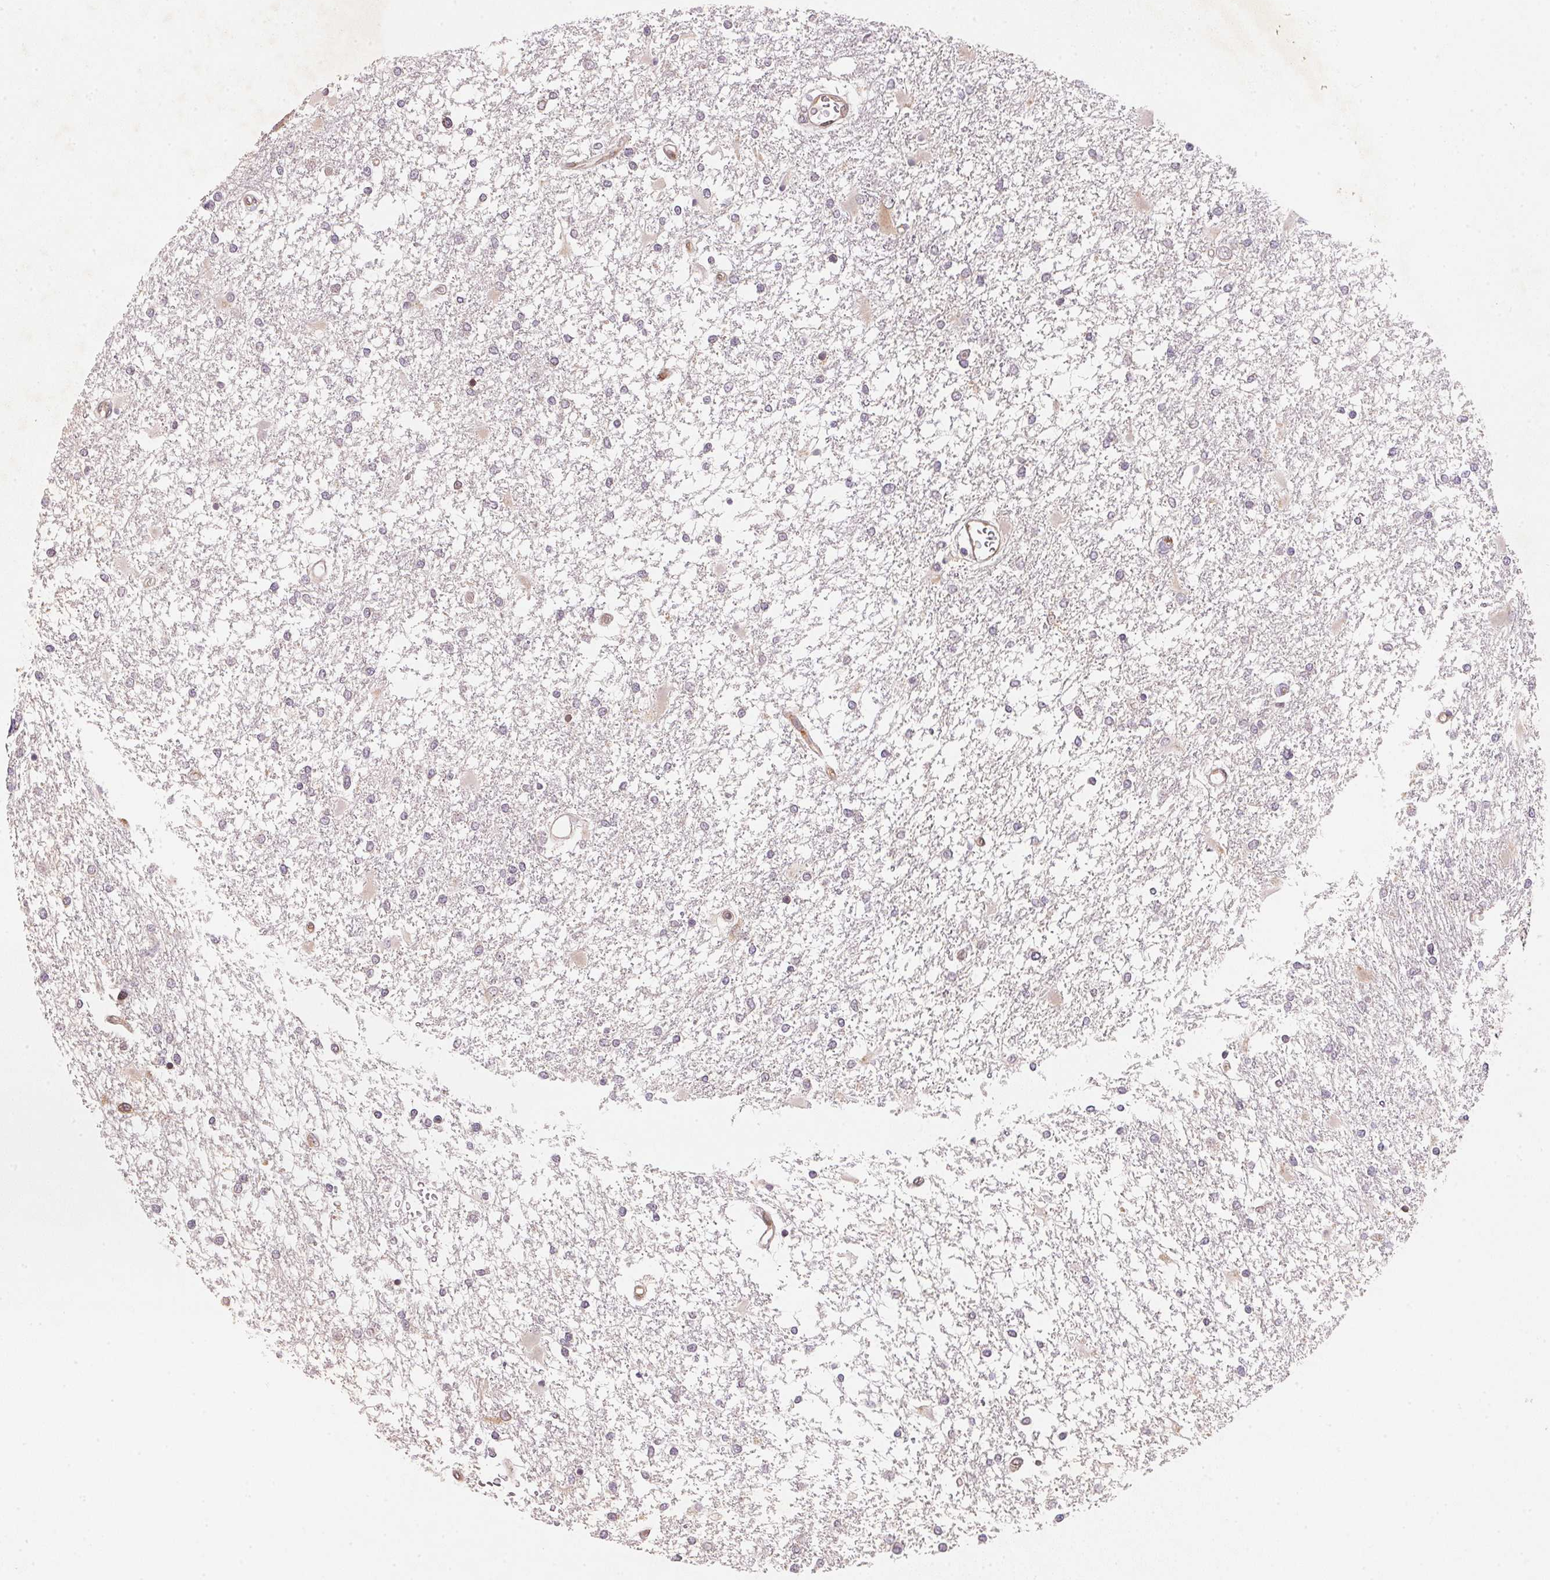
{"staining": {"intensity": "negative", "quantity": "none", "location": "none"}, "tissue": "glioma", "cell_type": "Tumor cells", "image_type": "cancer", "snomed": [{"axis": "morphology", "description": "Glioma, malignant, High grade"}, {"axis": "topography", "description": "Cerebral cortex"}], "caption": "High magnification brightfield microscopy of glioma stained with DAB (3,3'-diaminobenzidine) (brown) and counterstained with hematoxylin (blue): tumor cells show no significant positivity.", "gene": "EI24", "patient": {"sex": "male", "age": 79}}